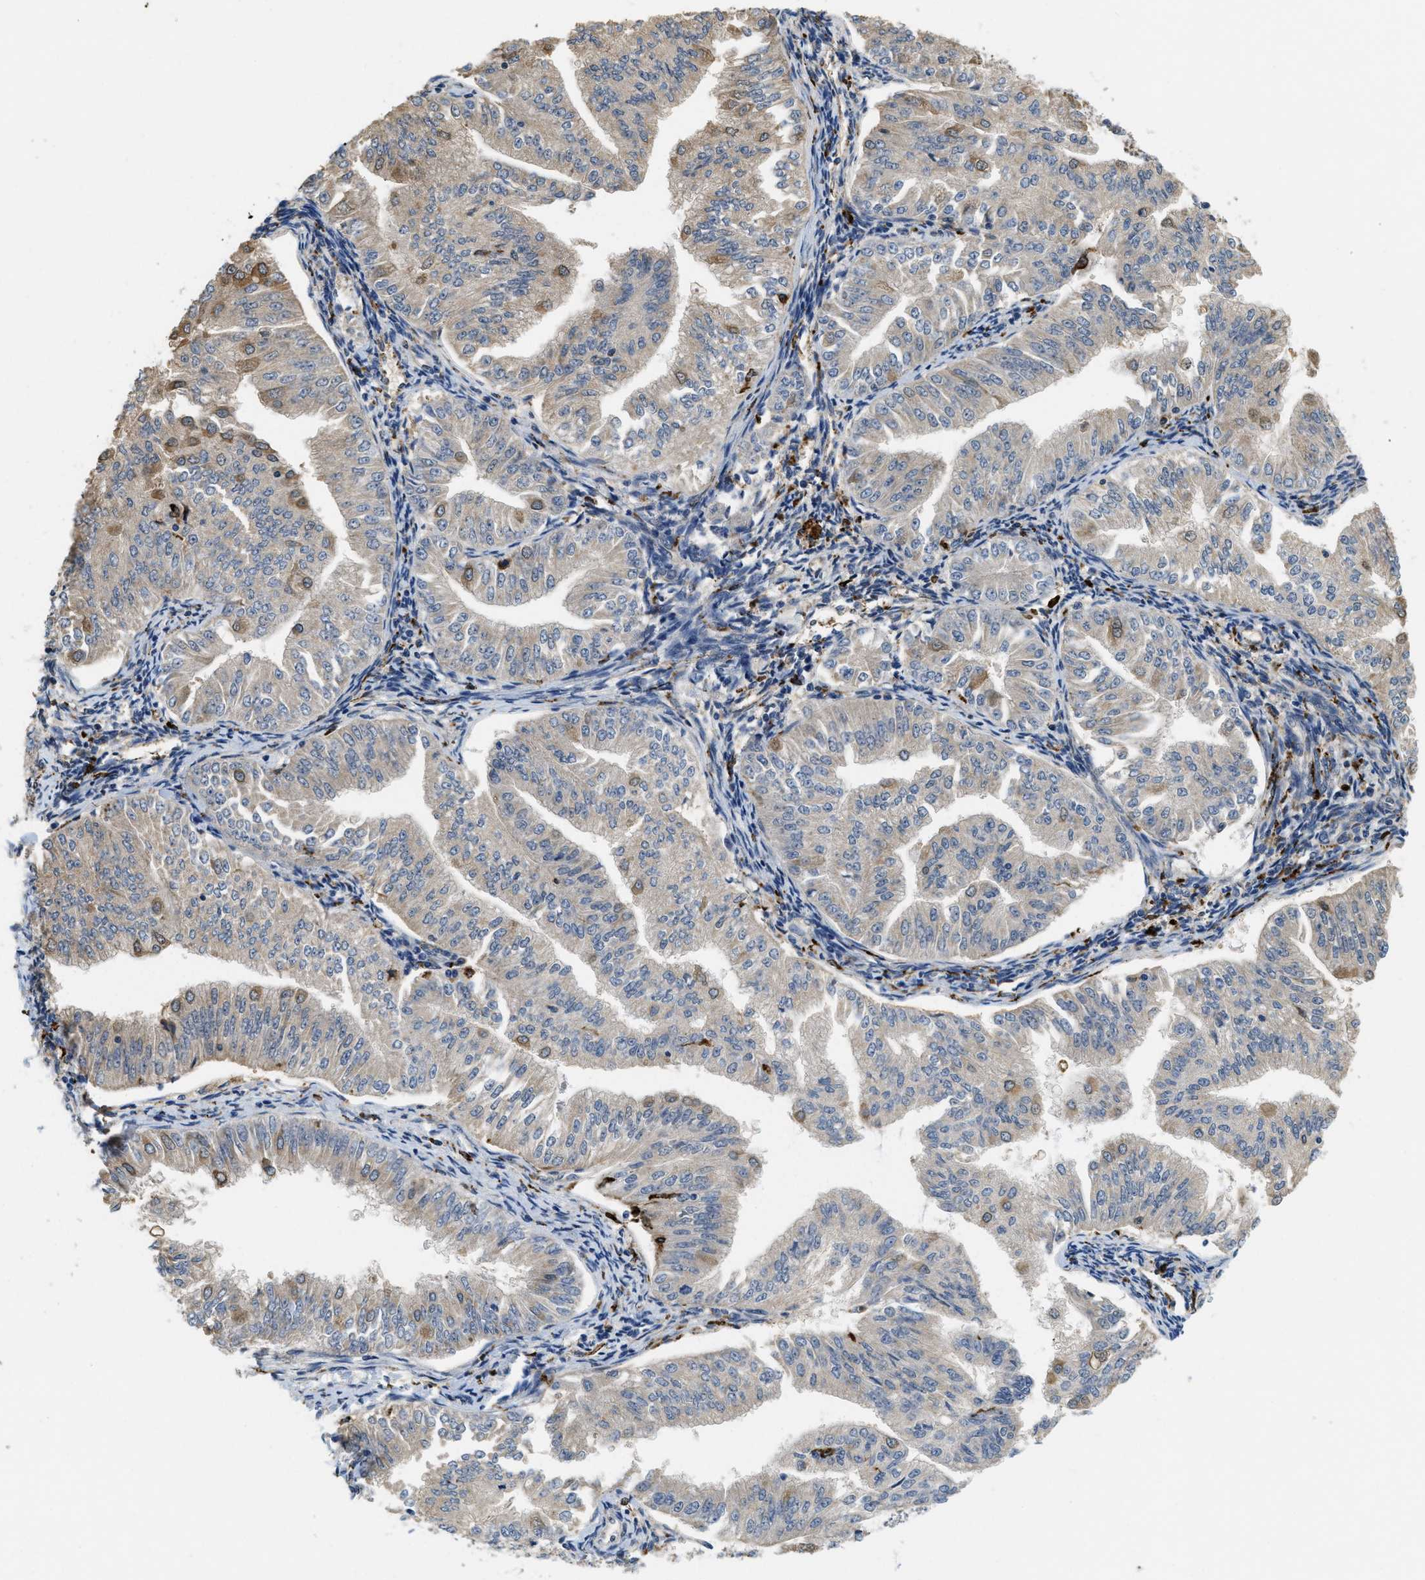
{"staining": {"intensity": "moderate", "quantity": "<25%", "location": "cytoplasmic/membranous"}, "tissue": "endometrial cancer", "cell_type": "Tumor cells", "image_type": "cancer", "snomed": [{"axis": "morphology", "description": "Normal tissue, NOS"}, {"axis": "morphology", "description": "Adenocarcinoma, NOS"}, {"axis": "topography", "description": "Endometrium"}], "caption": "The micrograph shows immunohistochemical staining of endometrial adenocarcinoma. There is moderate cytoplasmic/membranous expression is present in about <25% of tumor cells.", "gene": "BMPR2", "patient": {"sex": "female", "age": 53}}